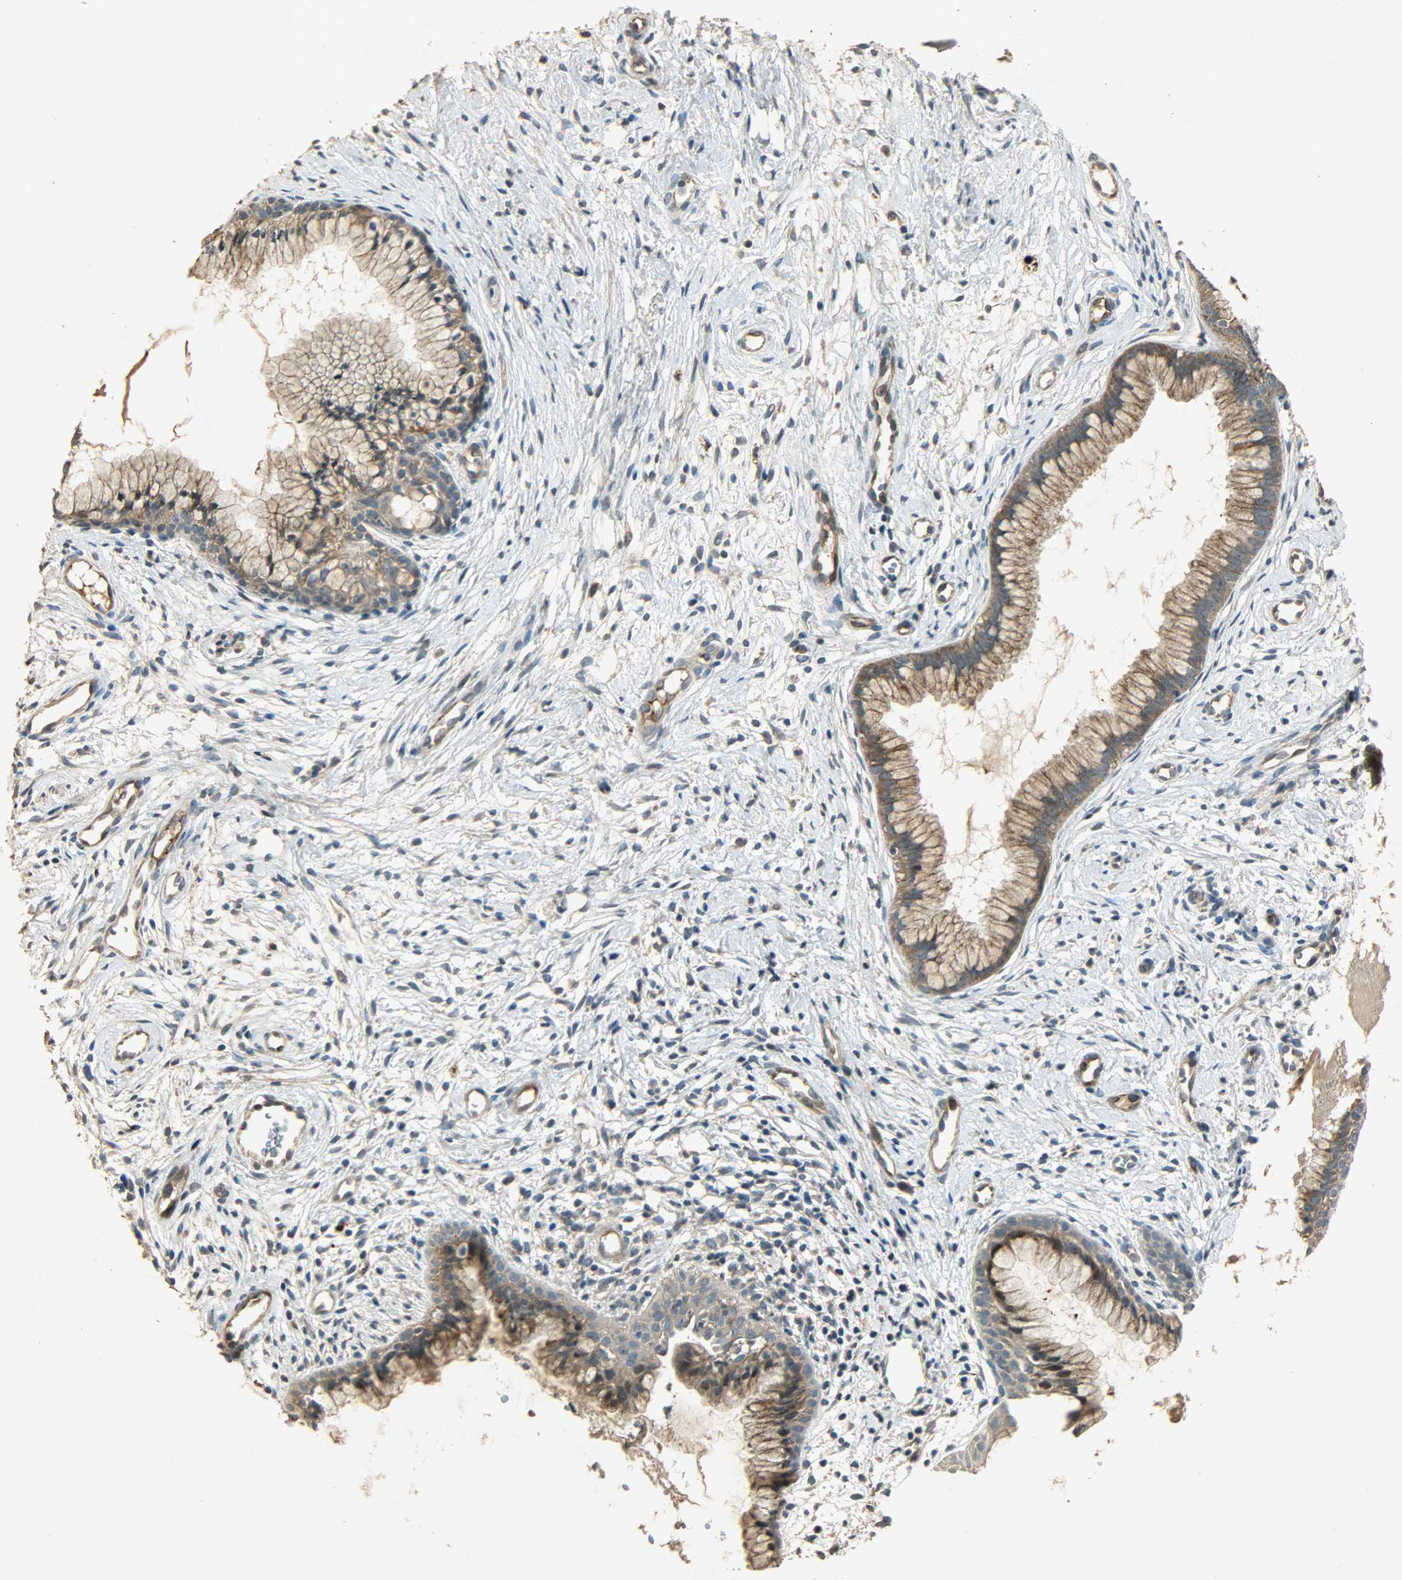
{"staining": {"intensity": "moderate", "quantity": ">75%", "location": "cytoplasmic/membranous"}, "tissue": "cervix", "cell_type": "Glandular cells", "image_type": "normal", "snomed": [{"axis": "morphology", "description": "Normal tissue, NOS"}, {"axis": "topography", "description": "Cervix"}], "caption": "Immunohistochemistry (IHC) micrograph of normal cervix stained for a protein (brown), which displays medium levels of moderate cytoplasmic/membranous expression in approximately >75% of glandular cells.", "gene": "ATP2B1", "patient": {"sex": "female", "age": 39}}